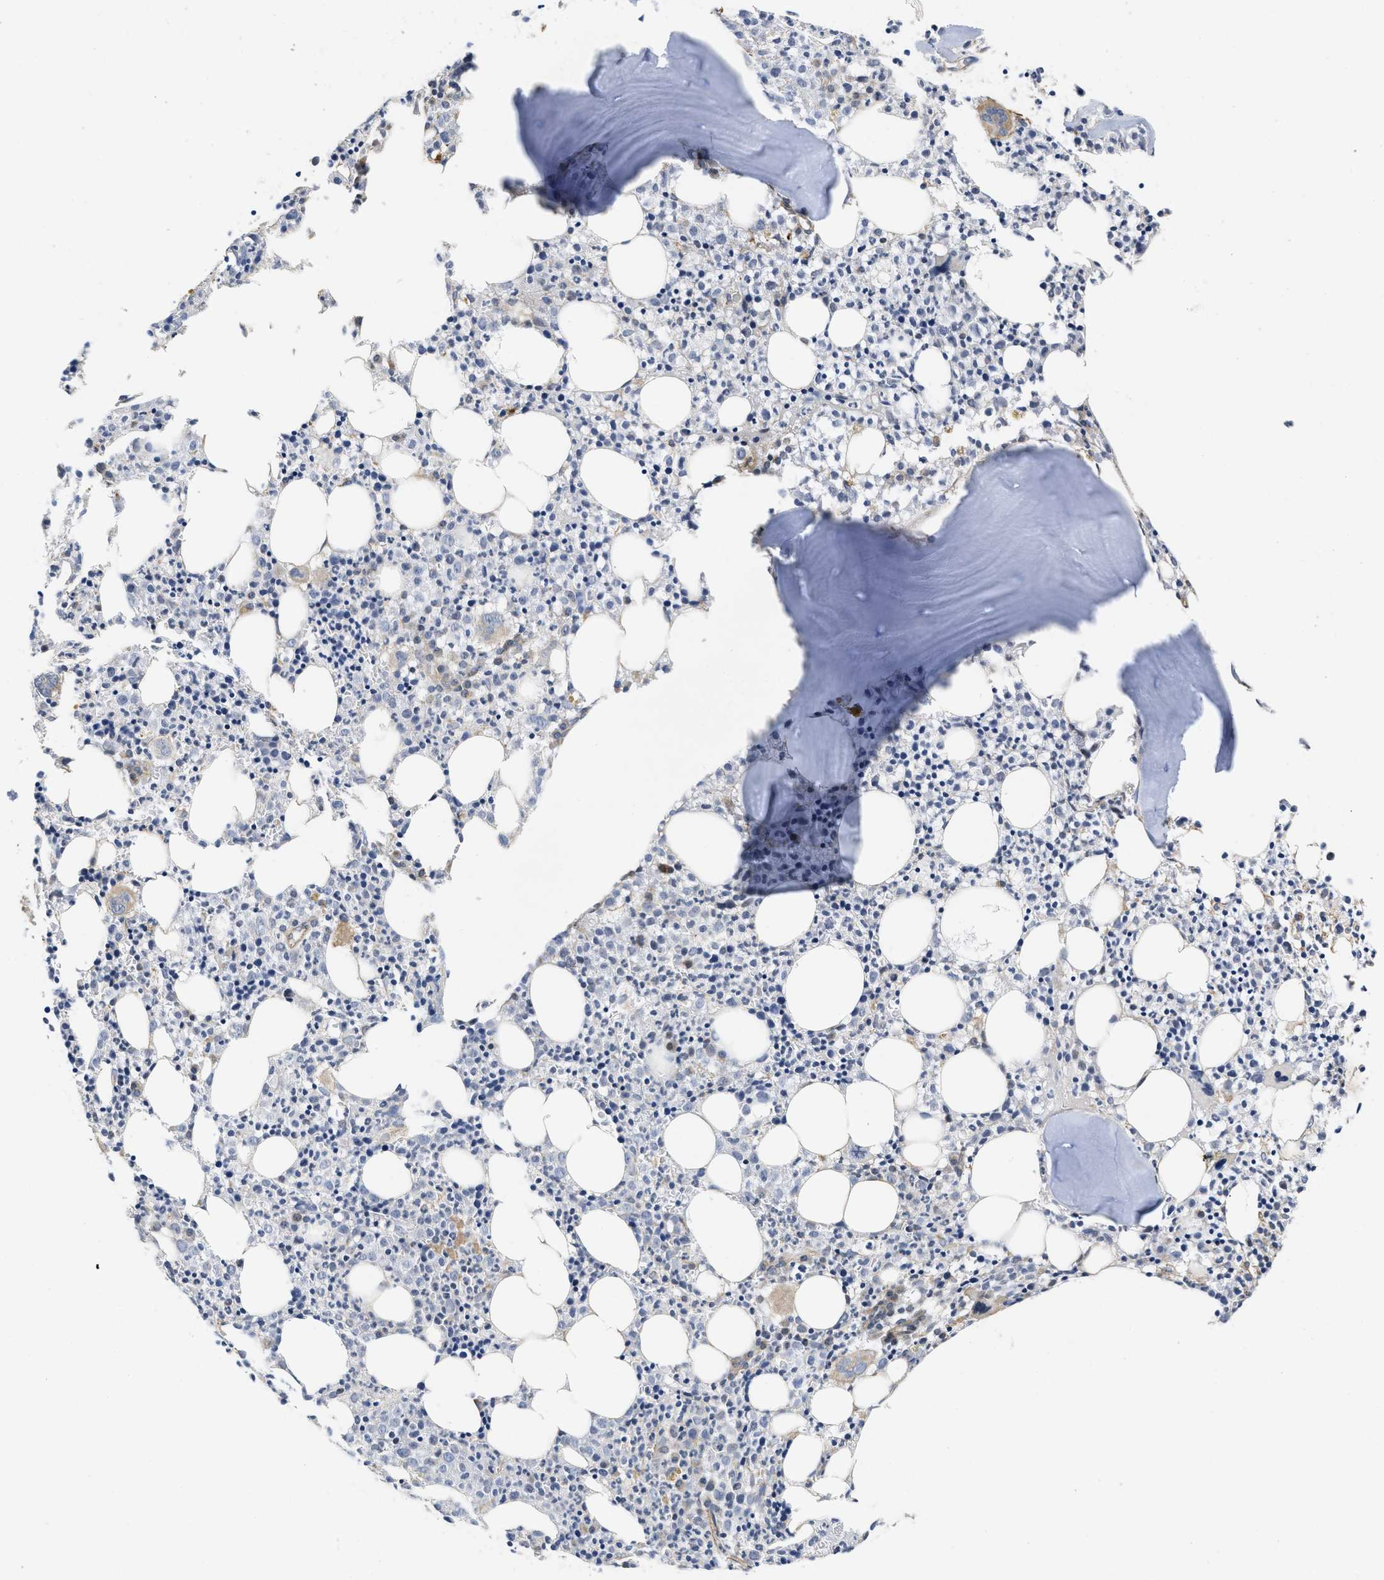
{"staining": {"intensity": "weak", "quantity": "<25%", "location": "cytoplasmic/membranous"}, "tissue": "bone marrow", "cell_type": "Hematopoietic cells", "image_type": "normal", "snomed": [{"axis": "morphology", "description": "Normal tissue, NOS"}, {"axis": "morphology", "description": "Inflammation, NOS"}, {"axis": "topography", "description": "Bone marrow"}], "caption": "Immunohistochemistry photomicrograph of unremarkable human bone marrow stained for a protein (brown), which displays no positivity in hematopoietic cells. (DAB immunohistochemistry (IHC) with hematoxylin counter stain).", "gene": "ARHGEF26", "patient": {"sex": "male", "age": 25}}